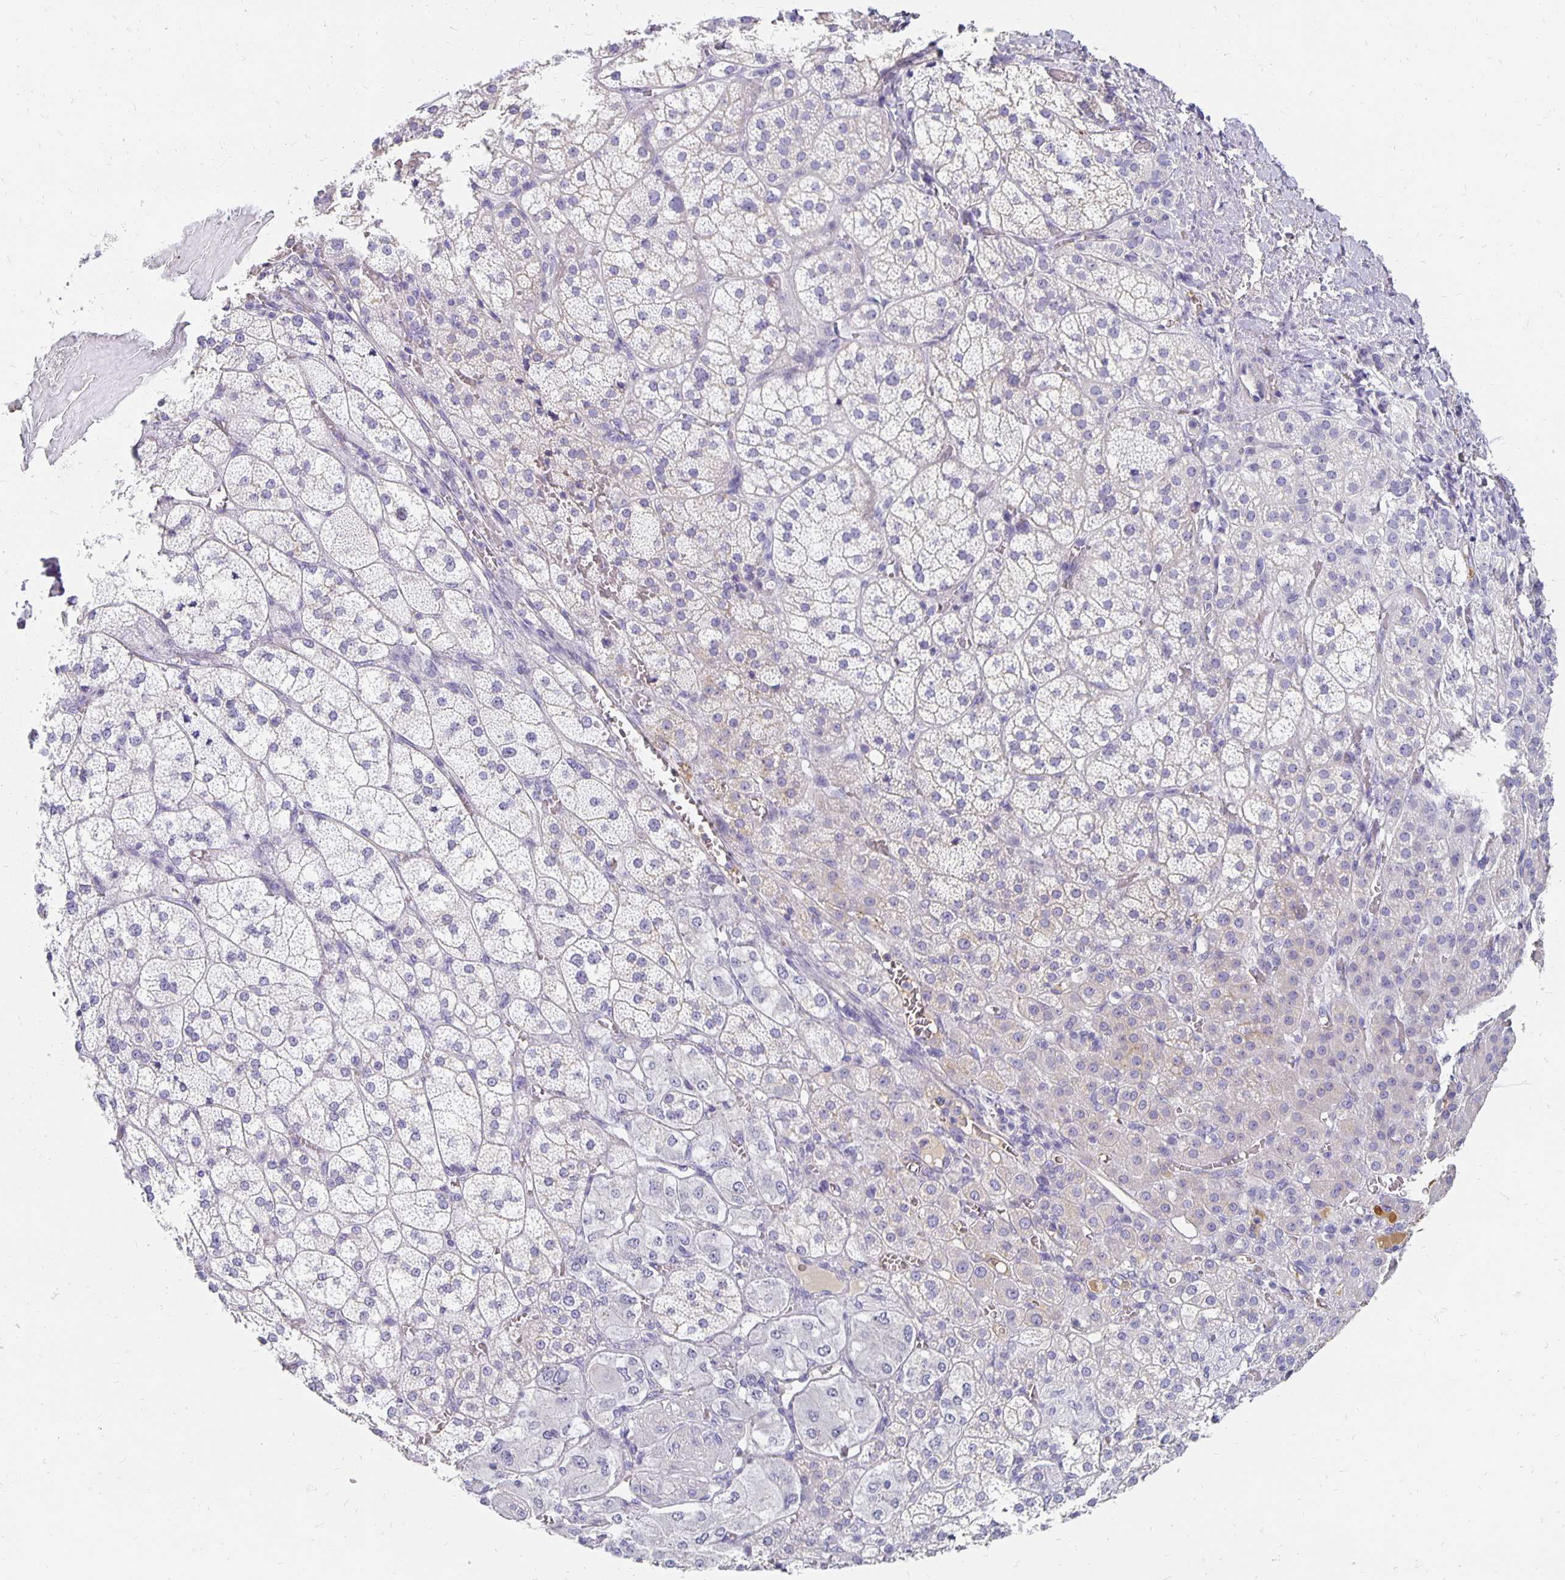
{"staining": {"intensity": "weak", "quantity": "<25%", "location": "cytoplasmic/membranous"}, "tissue": "adrenal gland", "cell_type": "Glandular cells", "image_type": "normal", "snomed": [{"axis": "morphology", "description": "Normal tissue, NOS"}, {"axis": "topography", "description": "Adrenal gland"}], "caption": "Immunohistochemistry (IHC) of unremarkable adrenal gland demonstrates no positivity in glandular cells.", "gene": "APOB", "patient": {"sex": "female", "age": 60}}